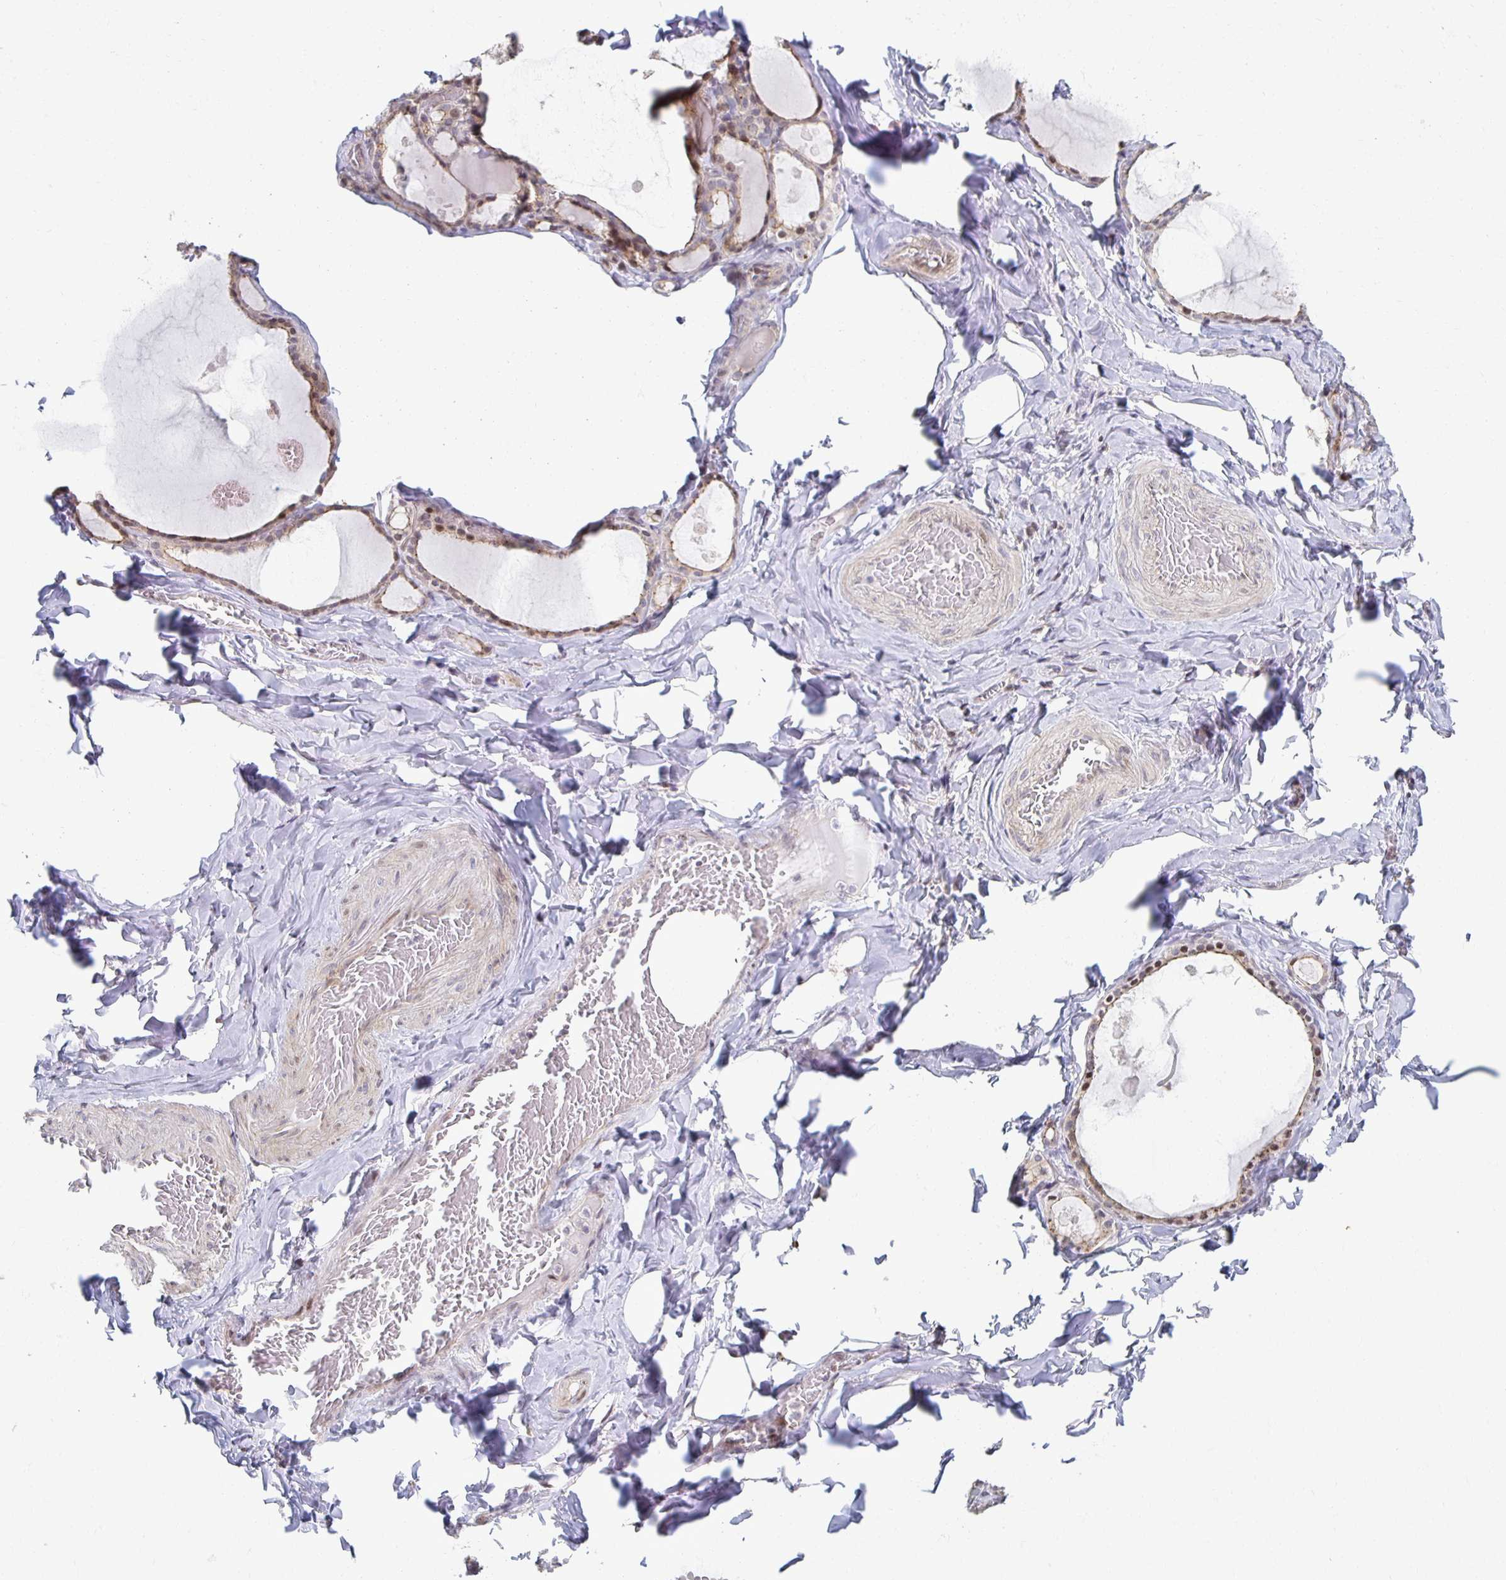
{"staining": {"intensity": "moderate", "quantity": "25%-75%", "location": "nuclear"}, "tissue": "thyroid gland", "cell_type": "Glandular cells", "image_type": "normal", "snomed": [{"axis": "morphology", "description": "Normal tissue, NOS"}, {"axis": "topography", "description": "Thyroid gland"}], "caption": "IHC of unremarkable thyroid gland displays medium levels of moderate nuclear staining in about 25%-75% of glandular cells. (Stains: DAB (3,3'-diaminobenzidine) in brown, nuclei in blue, Microscopy: brightfield microscopy at high magnification).", "gene": "HCFC1R1", "patient": {"sex": "male", "age": 56}}